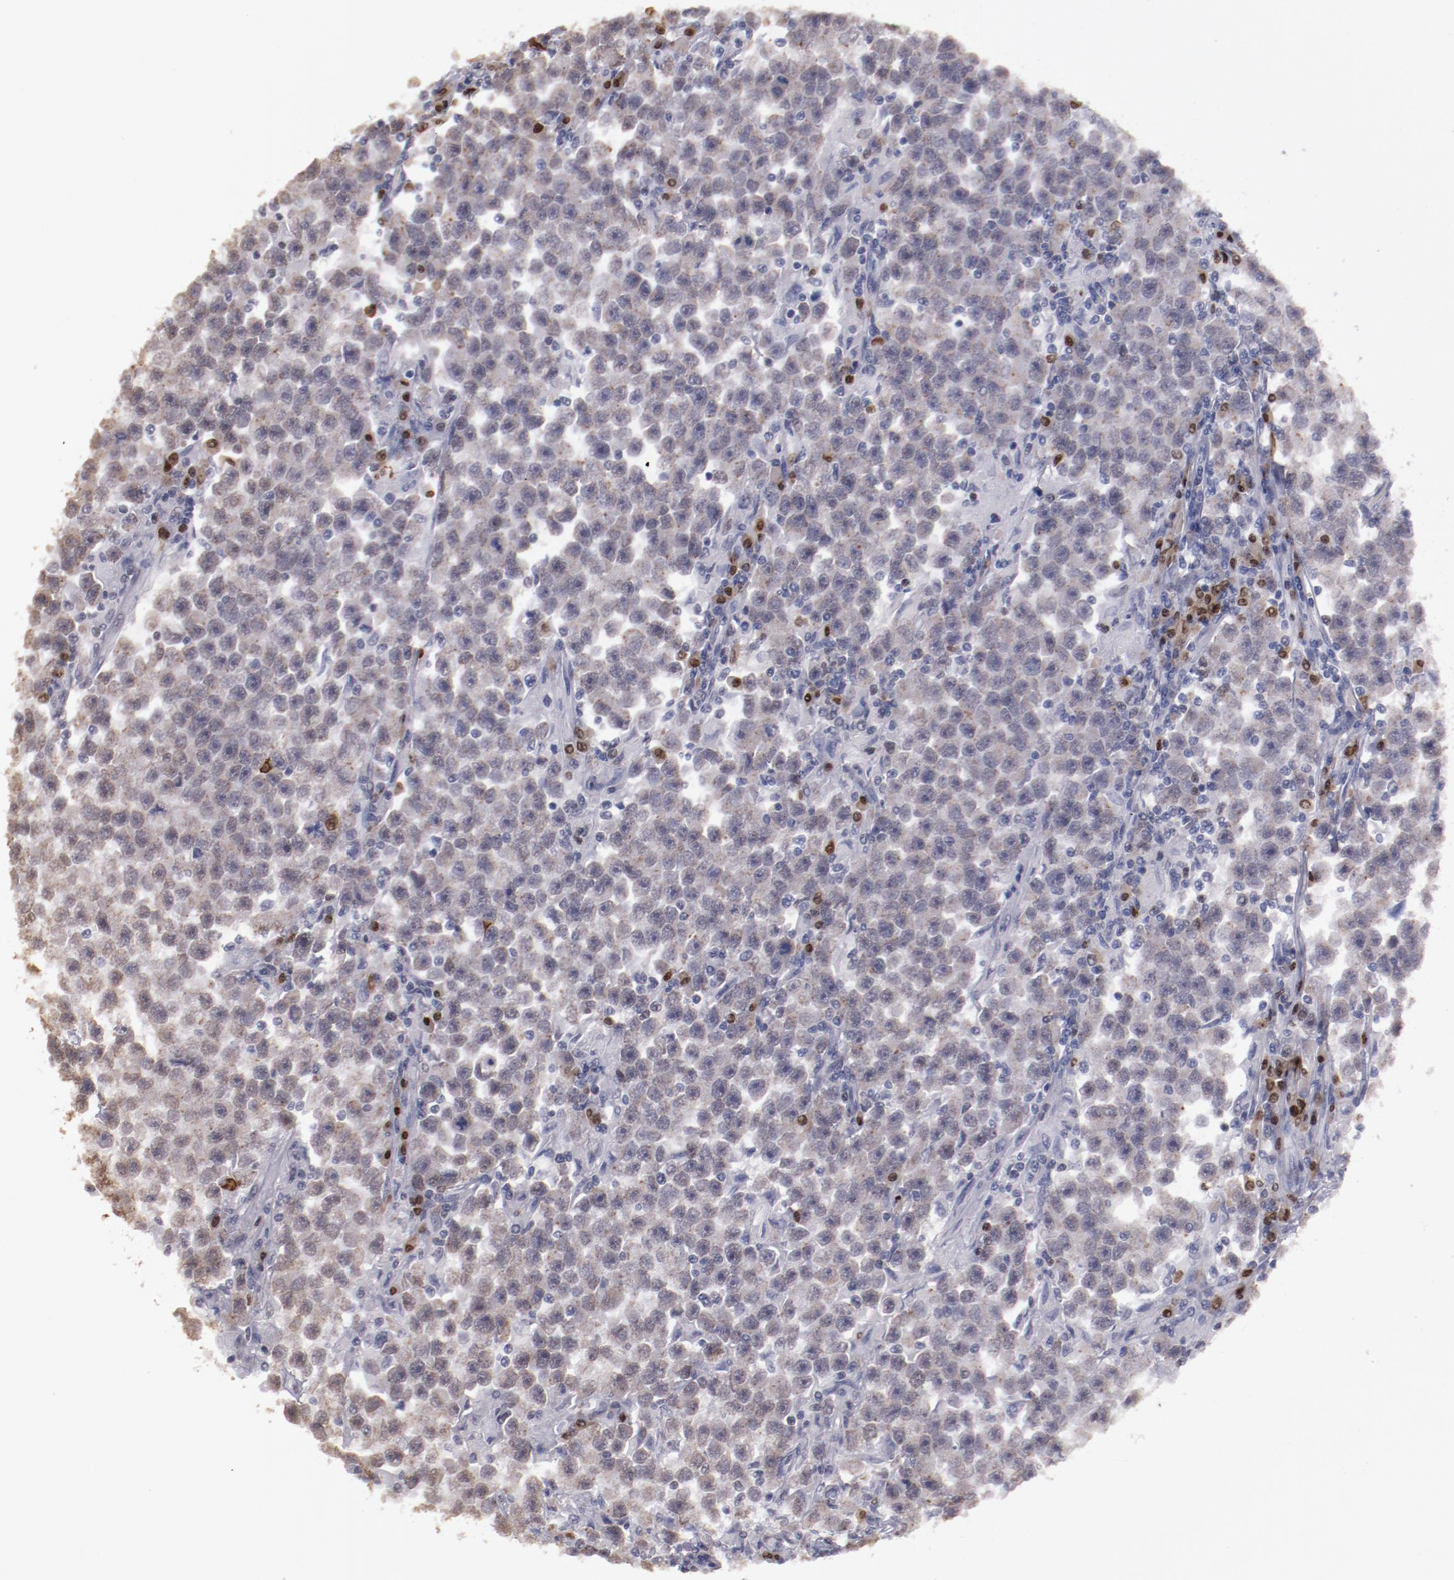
{"staining": {"intensity": "weak", "quantity": "25%-75%", "location": "nuclear"}, "tissue": "testis cancer", "cell_type": "Tumor cells", "image_type": "cancer", "snomed": [{"axis": "morphology", "description": "Seminoma, NOS"}, {"axis": "topography", "description": "Testis"}], "caption": "A micrograph of testis cancer (seminoma) stained for a protein displays weak nuclear brown staining in tumor cells.", "gene": "IRF4", "patient": {"sex": "male", "age": 33}}